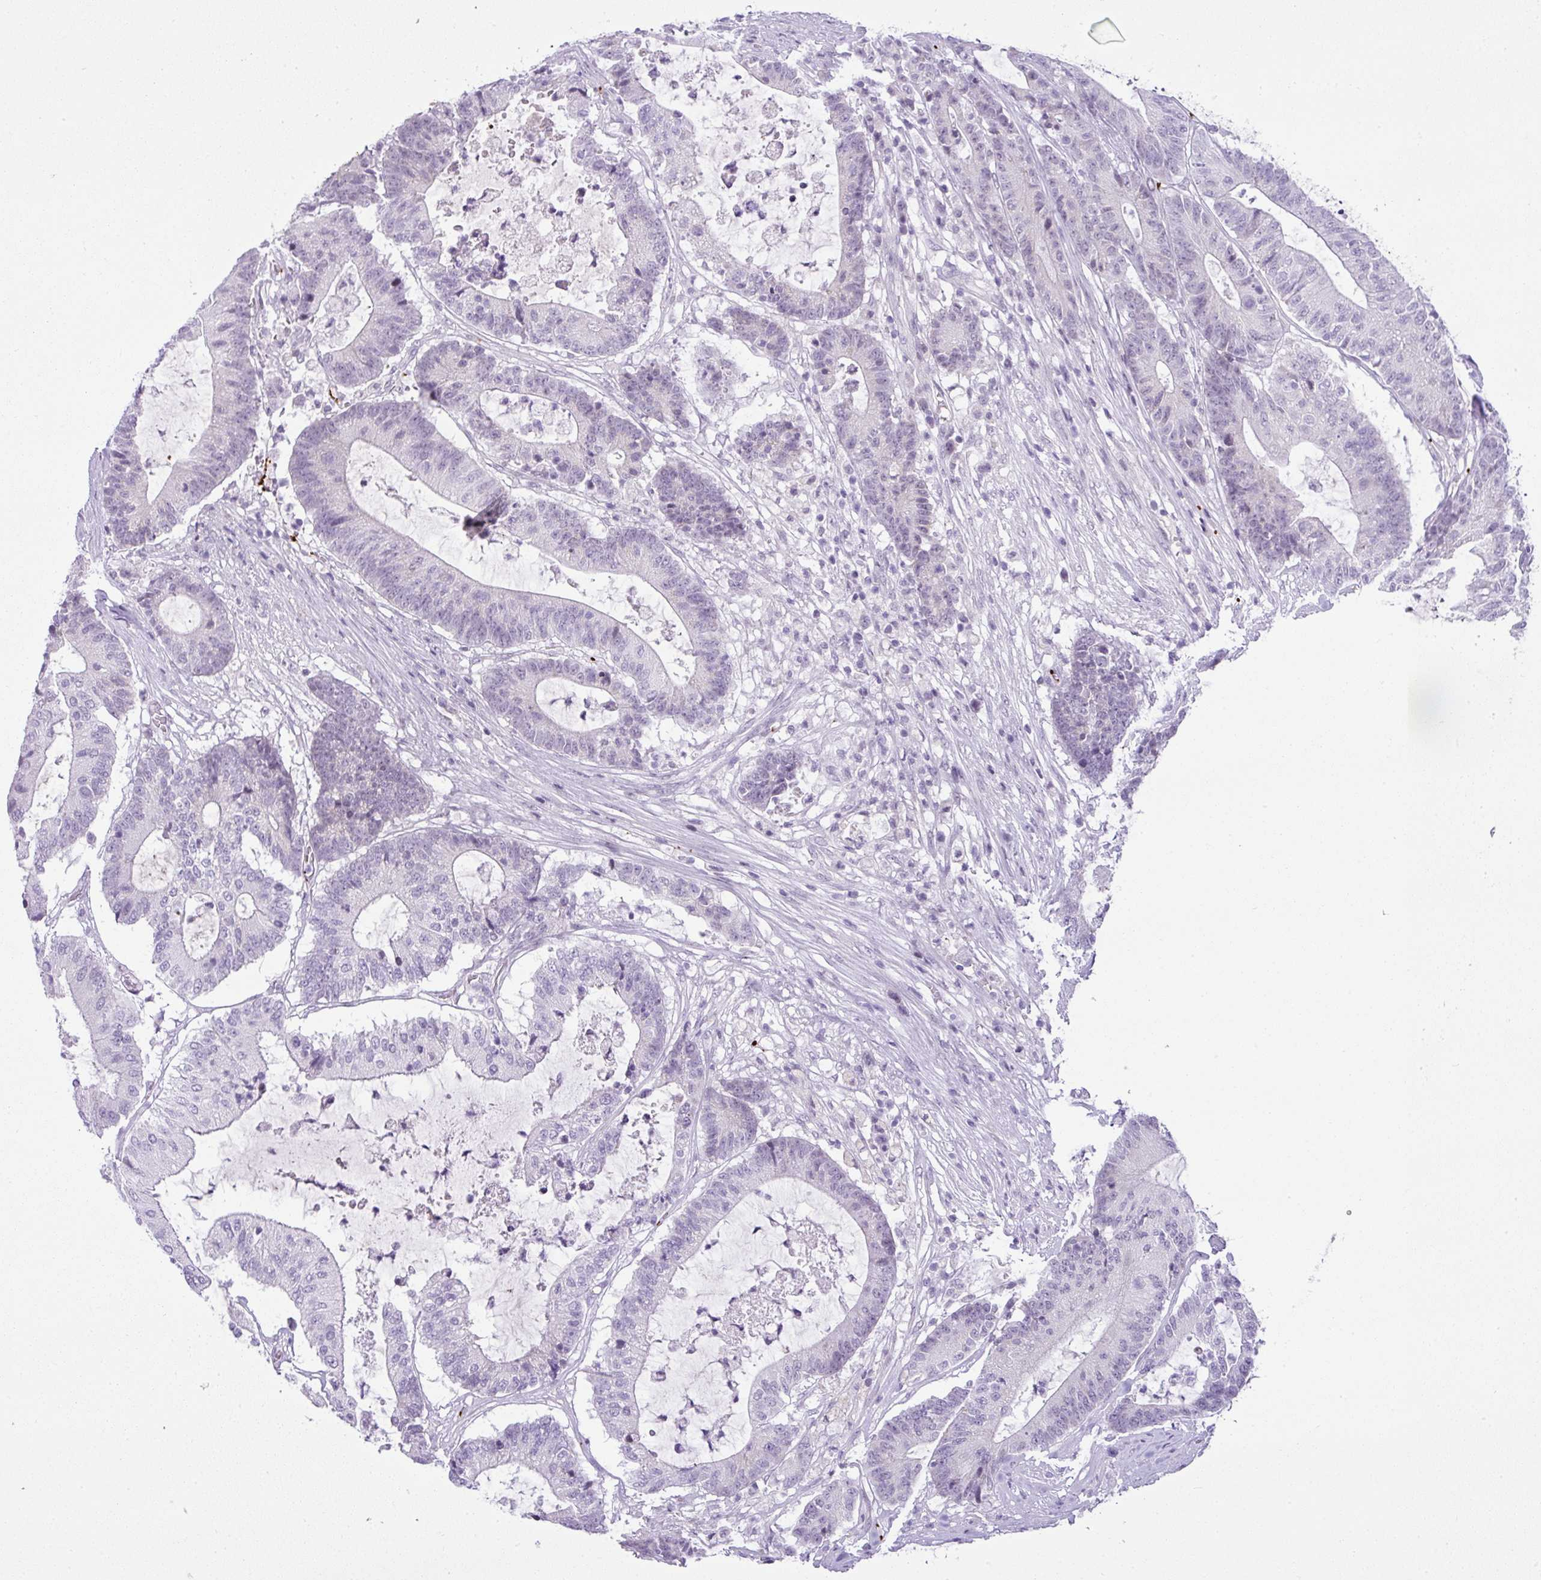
{"staining": {"intensity": "negative", "quantity": "none", "location": "none"}, "tissue": "colorectal cancer", "cell_type": "Tumor cells", "image_type": "cancer", "snomed": [{"axis": "morphology", "description": "Adenocarcinoma, NOS"}, {"axis": "topography", "description": "Colon"}], "caption": "The histopathology image demonstrates no significant positivity in tumor cells of colorectal adenocarcinoma.", "gene": "CMTM5", "patient": {"sex": "female", "age": 84}}